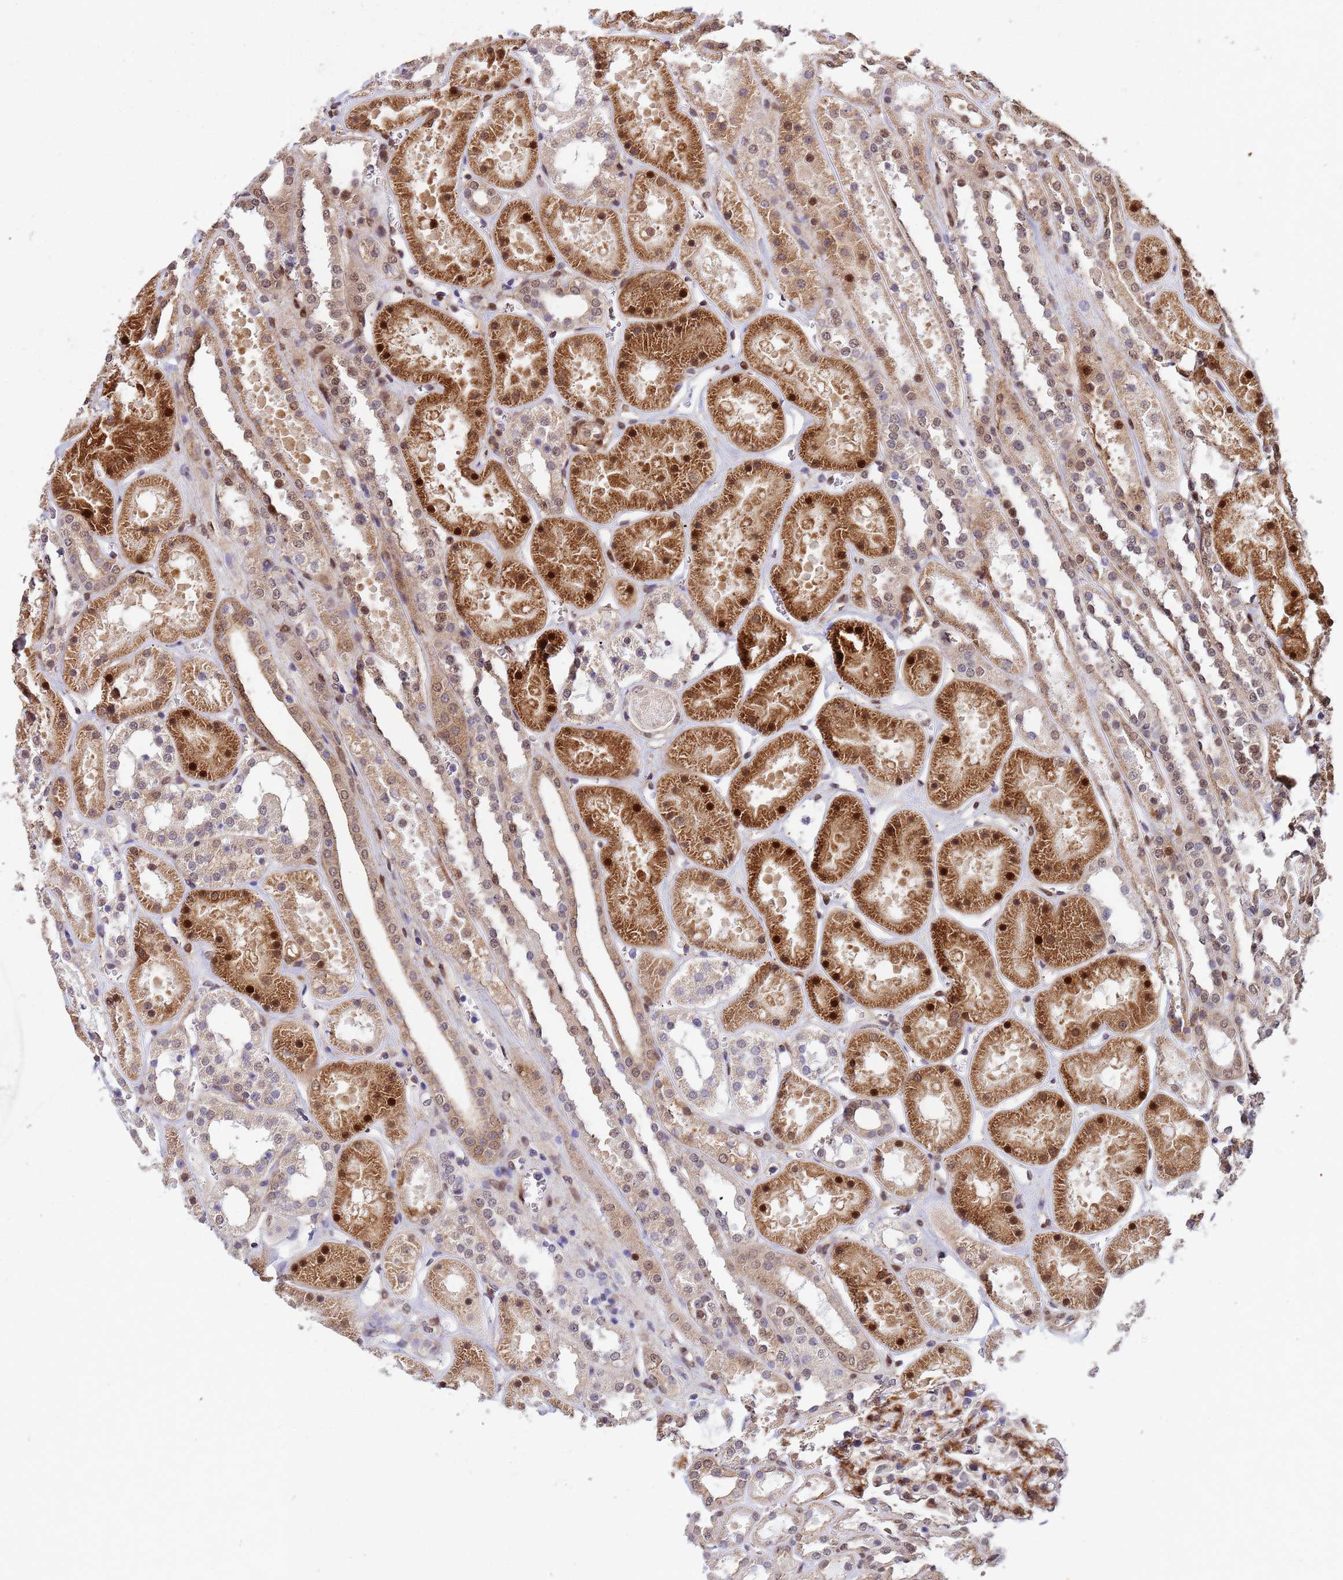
{"staining": {"intensity": "strong", "quantity": "25%-75%", "location": "cytoplasmic/membranous,nuclear"}, "tissue": "kidney", "cell_type": "Cells in glomeruli", "image_type": "normal", "snomed": [{"axis": "morphology", "description": "Normal tissue, NOS"}, {"axis": "topography", "description": "Kidney"}], "caption": "Immunohistochemical staining of benign kidney demonstrates high levels of strong cytoplasmic/membranous,nuclear positivity in approximately 25%-75% of cells in glomeruli.", "gene": "TRIP6", "patient": {"sex": "female", "age": 41}}